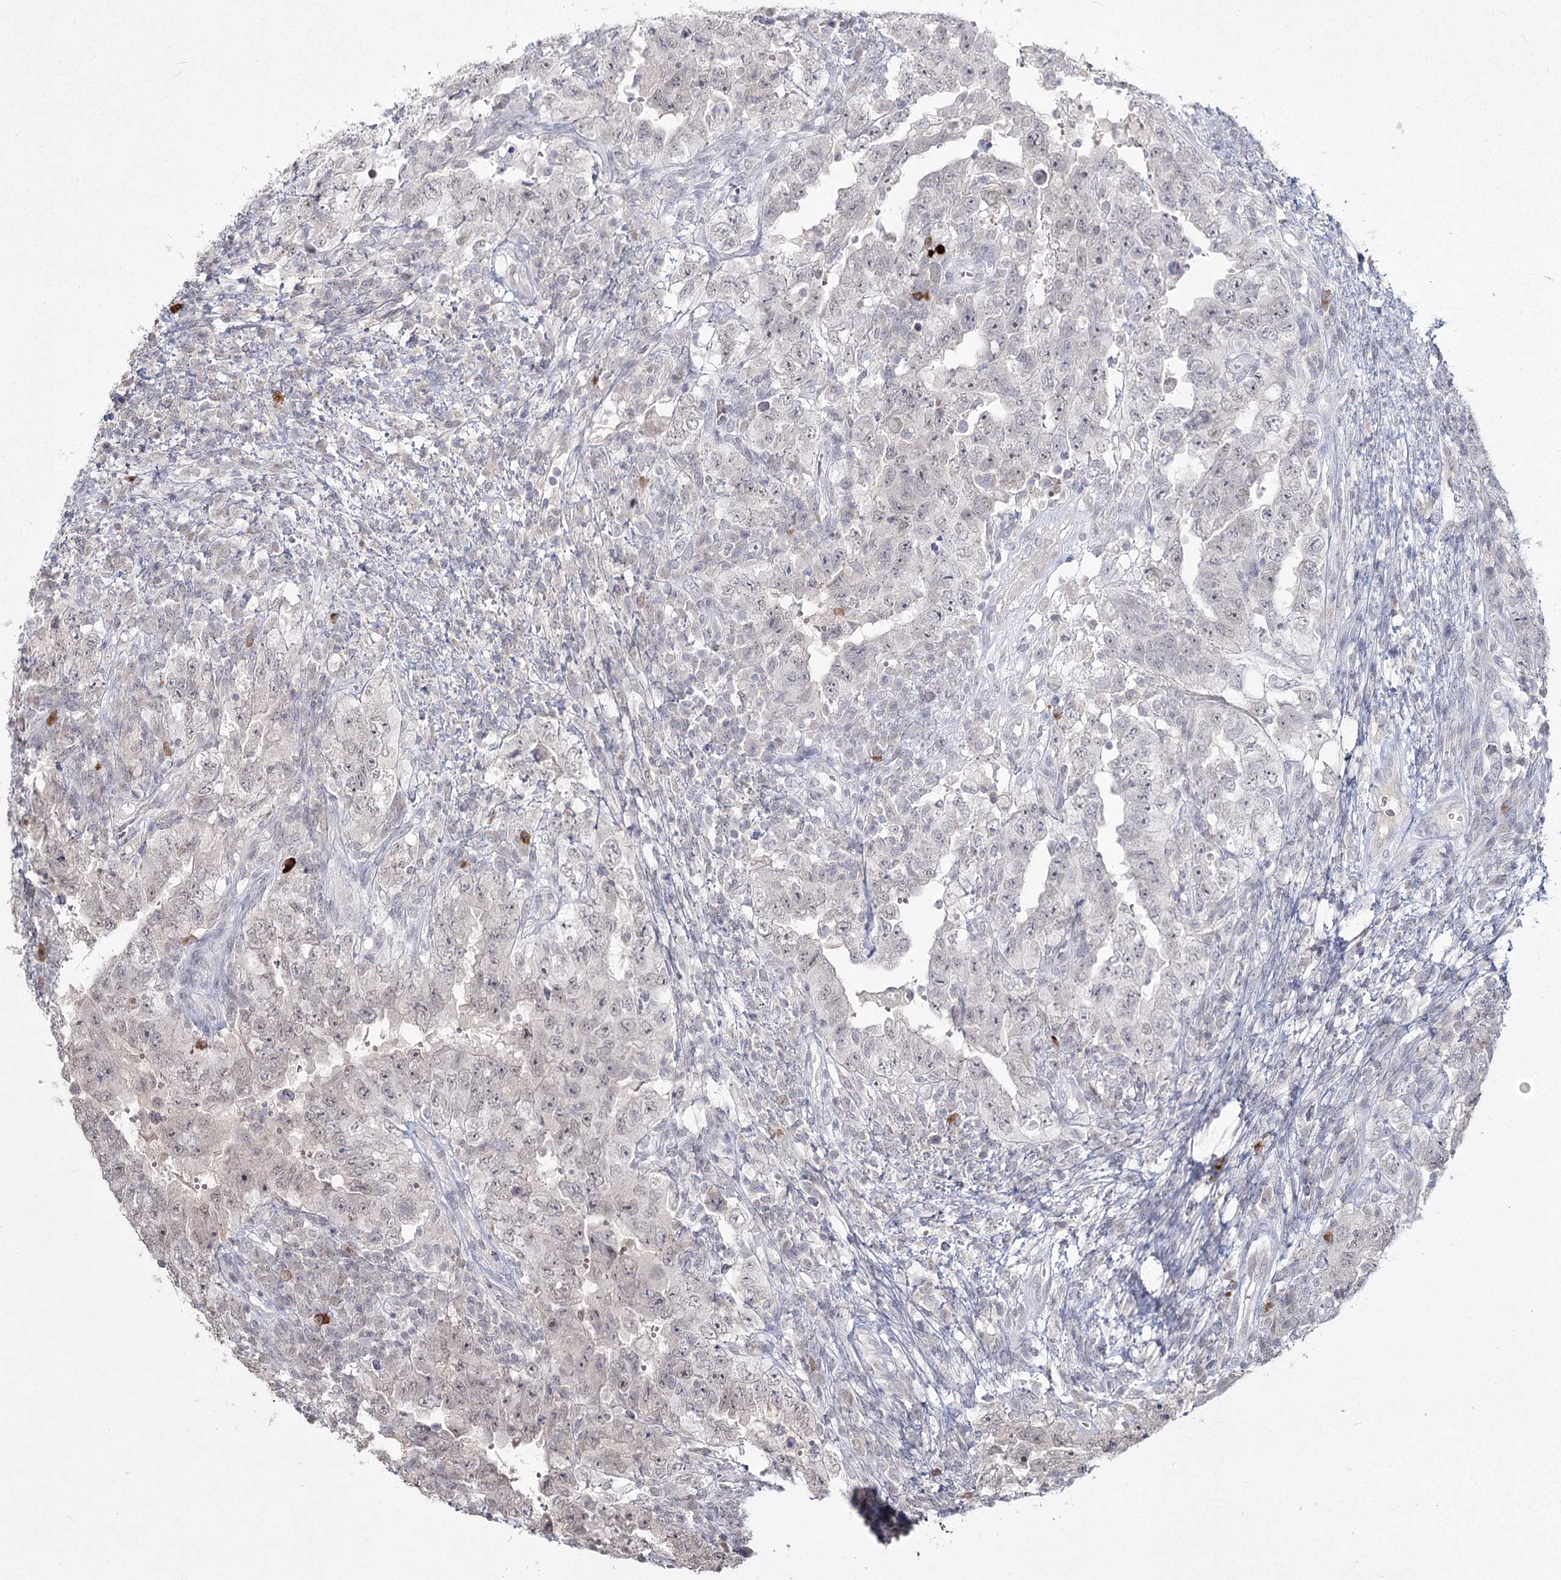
{"staining": {"intensity": "negative", "quantity": "none", "location": "none"}, "tissue": "testis cancer", "cell_type": "Tumor cells", "image_type": "cancer", "snomed": [{"axis": "morphology", "description": "Carcinoma, Embryonal, NOS"}, {"axis": "topography", "description": "Testis"}], "caption": "Testis cancer (embryonal carcinoma) stained for a protein using immunohistochemistry (IHC) shows no positivity tumor cells.", "gene": "LY6G5C", "patient": {"sex": "male", "age": 26}}